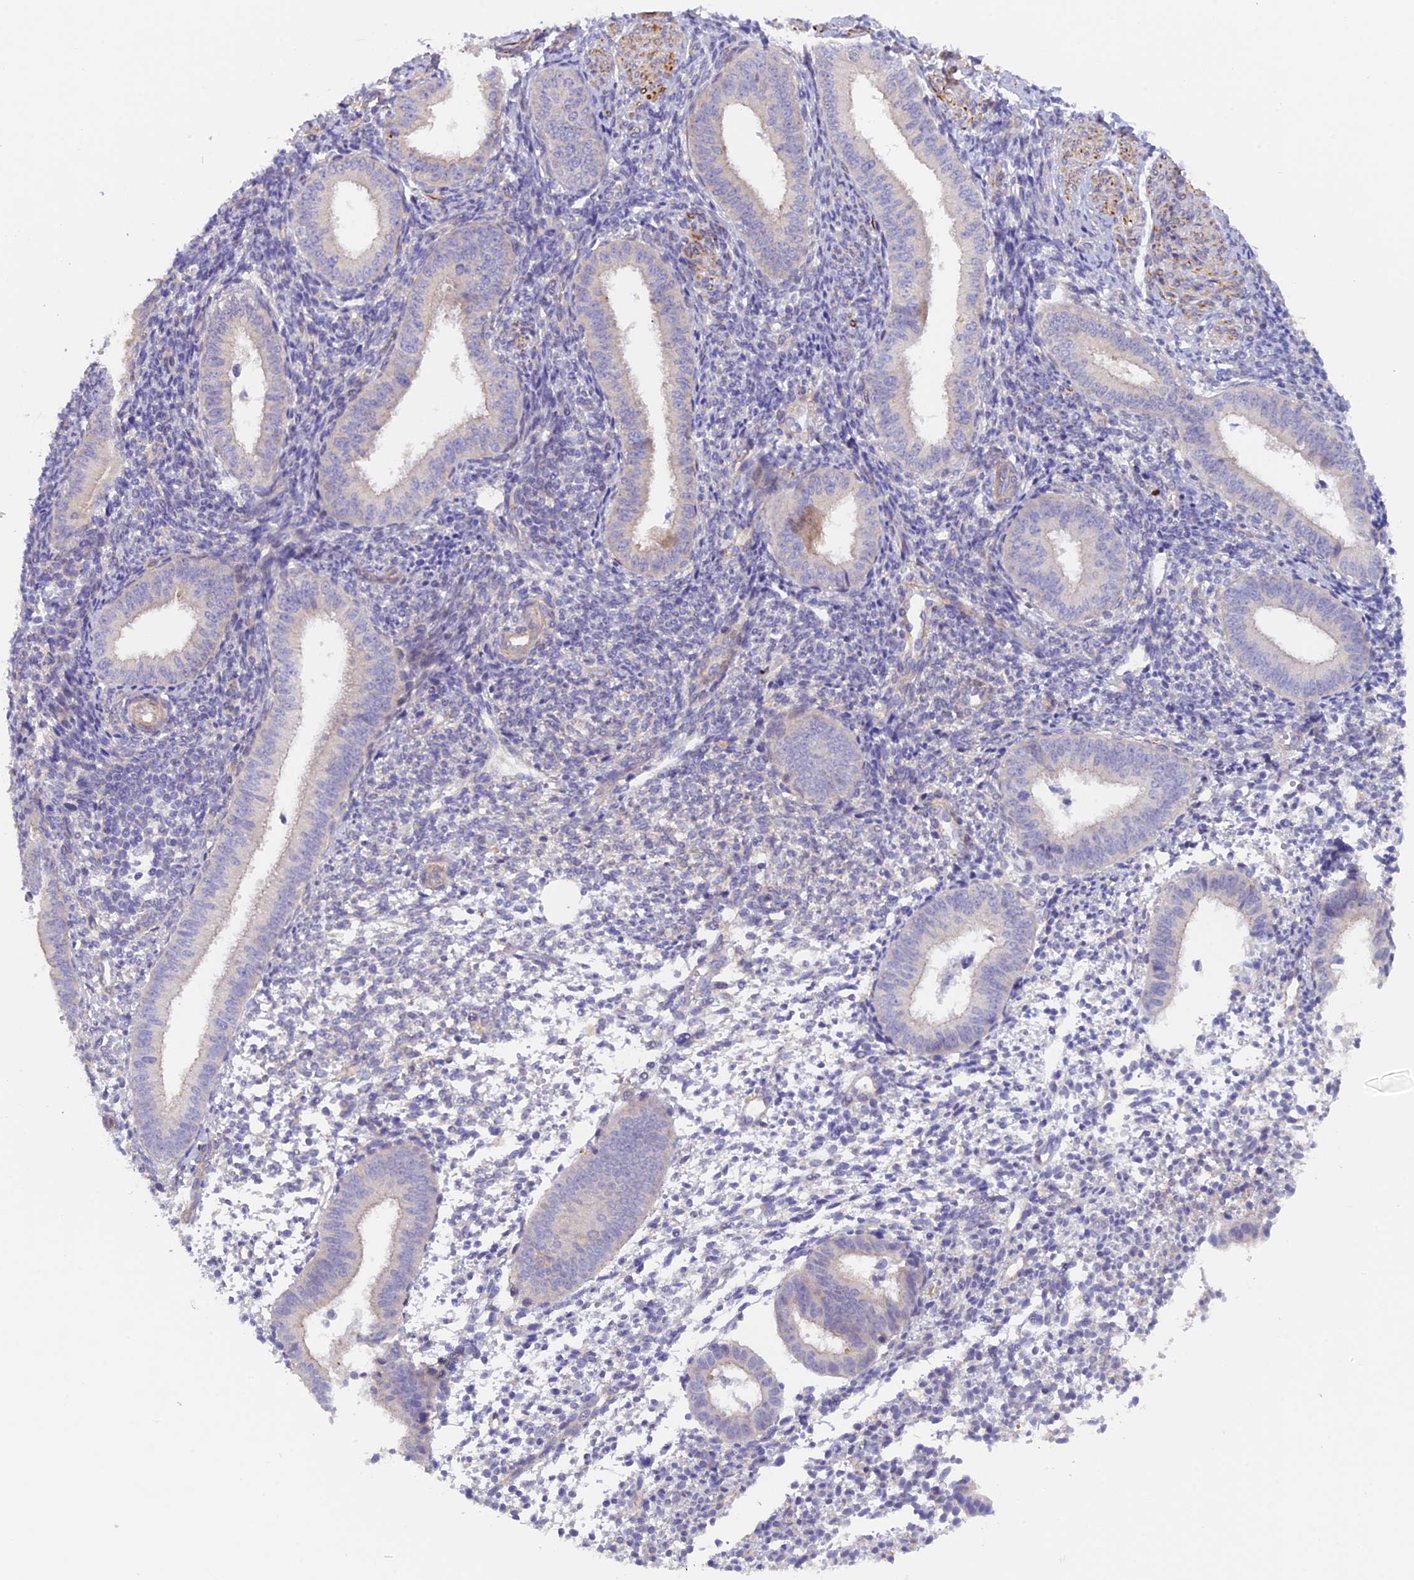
{"staining": {"intensity": "negative", "quantity": "none", "location": "none"}, "tissue": "endometrium", "cell_type": "Cells in endometrial stroma", "image_type": "normal", "snomed": [{"axis": "morphology", "description": "Normal tissue, NOS"}, {"axis": "topography", "description": "Uterus"}, {"axis": "topography", "description": "Endometrium"}], "caption": "Protein analysis of unremarkable endometrium shows no significant expression in cells in endometrial stroma. Brightfield microscopy of immunohistochemistry stained with DAB (3,3'-diaminobenzidine) (brown) and hematoxylin (blue), captured at high magnification.", "gene": "FZR1", "patient": {"sex": "female", "age": 48}}